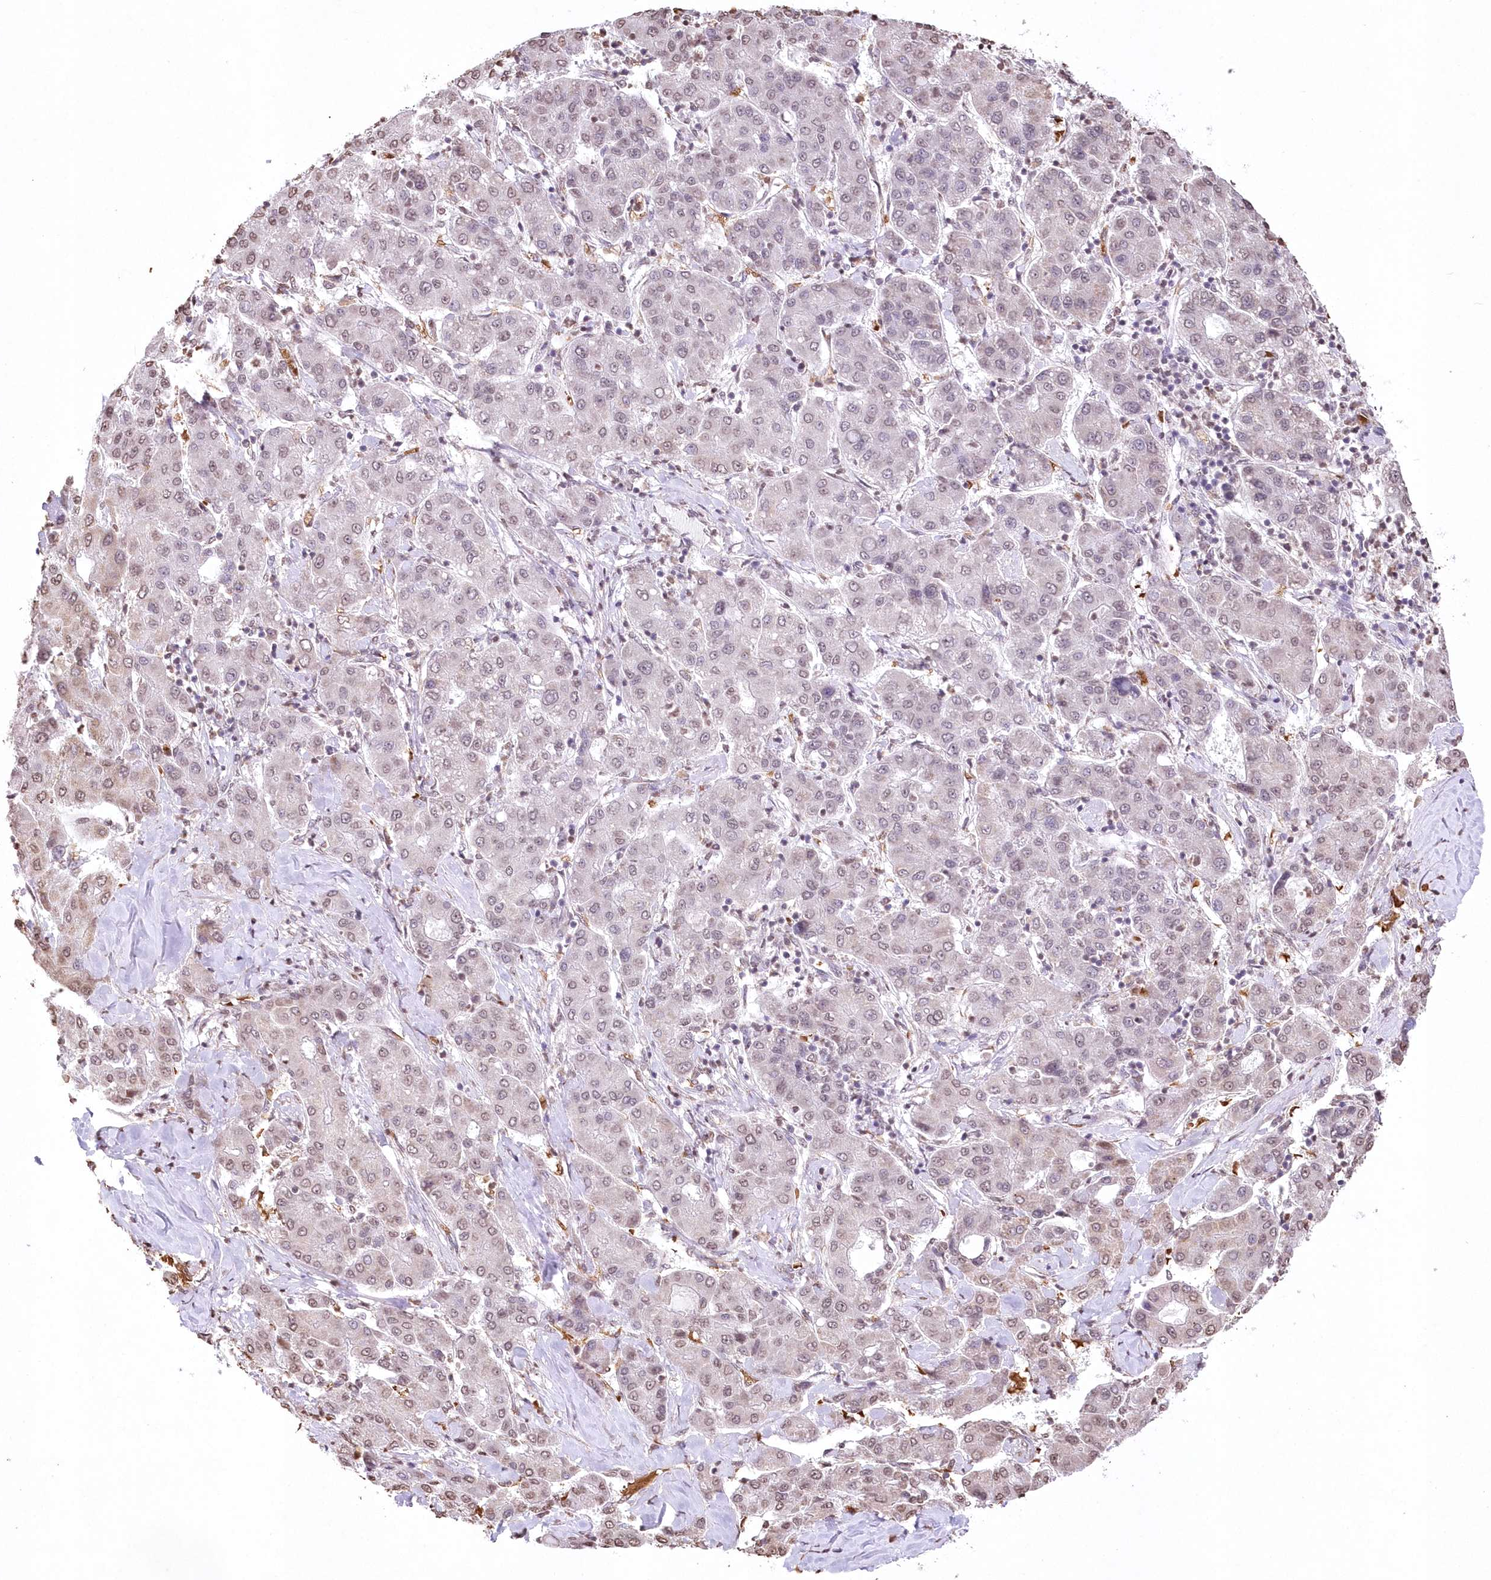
{"staining": {"intensity": "negative", "quantity": "none", "location": "none"}, "tissue": "liver cancer", "cell_type": "Tumor cells", "image_type": "cancer", "snomed": [{"axis": "morphology", "description": "Carcinoma, Hepatocellular, NOS"}, {"axis": "topography", "description": "Liver"}], "caption": "Image shows no protein staining in tumor cells of hepatocellular carcinoma (liver) tissue.", "gene": "RBM27", "patient": {"sex": "male", "age": 65}}